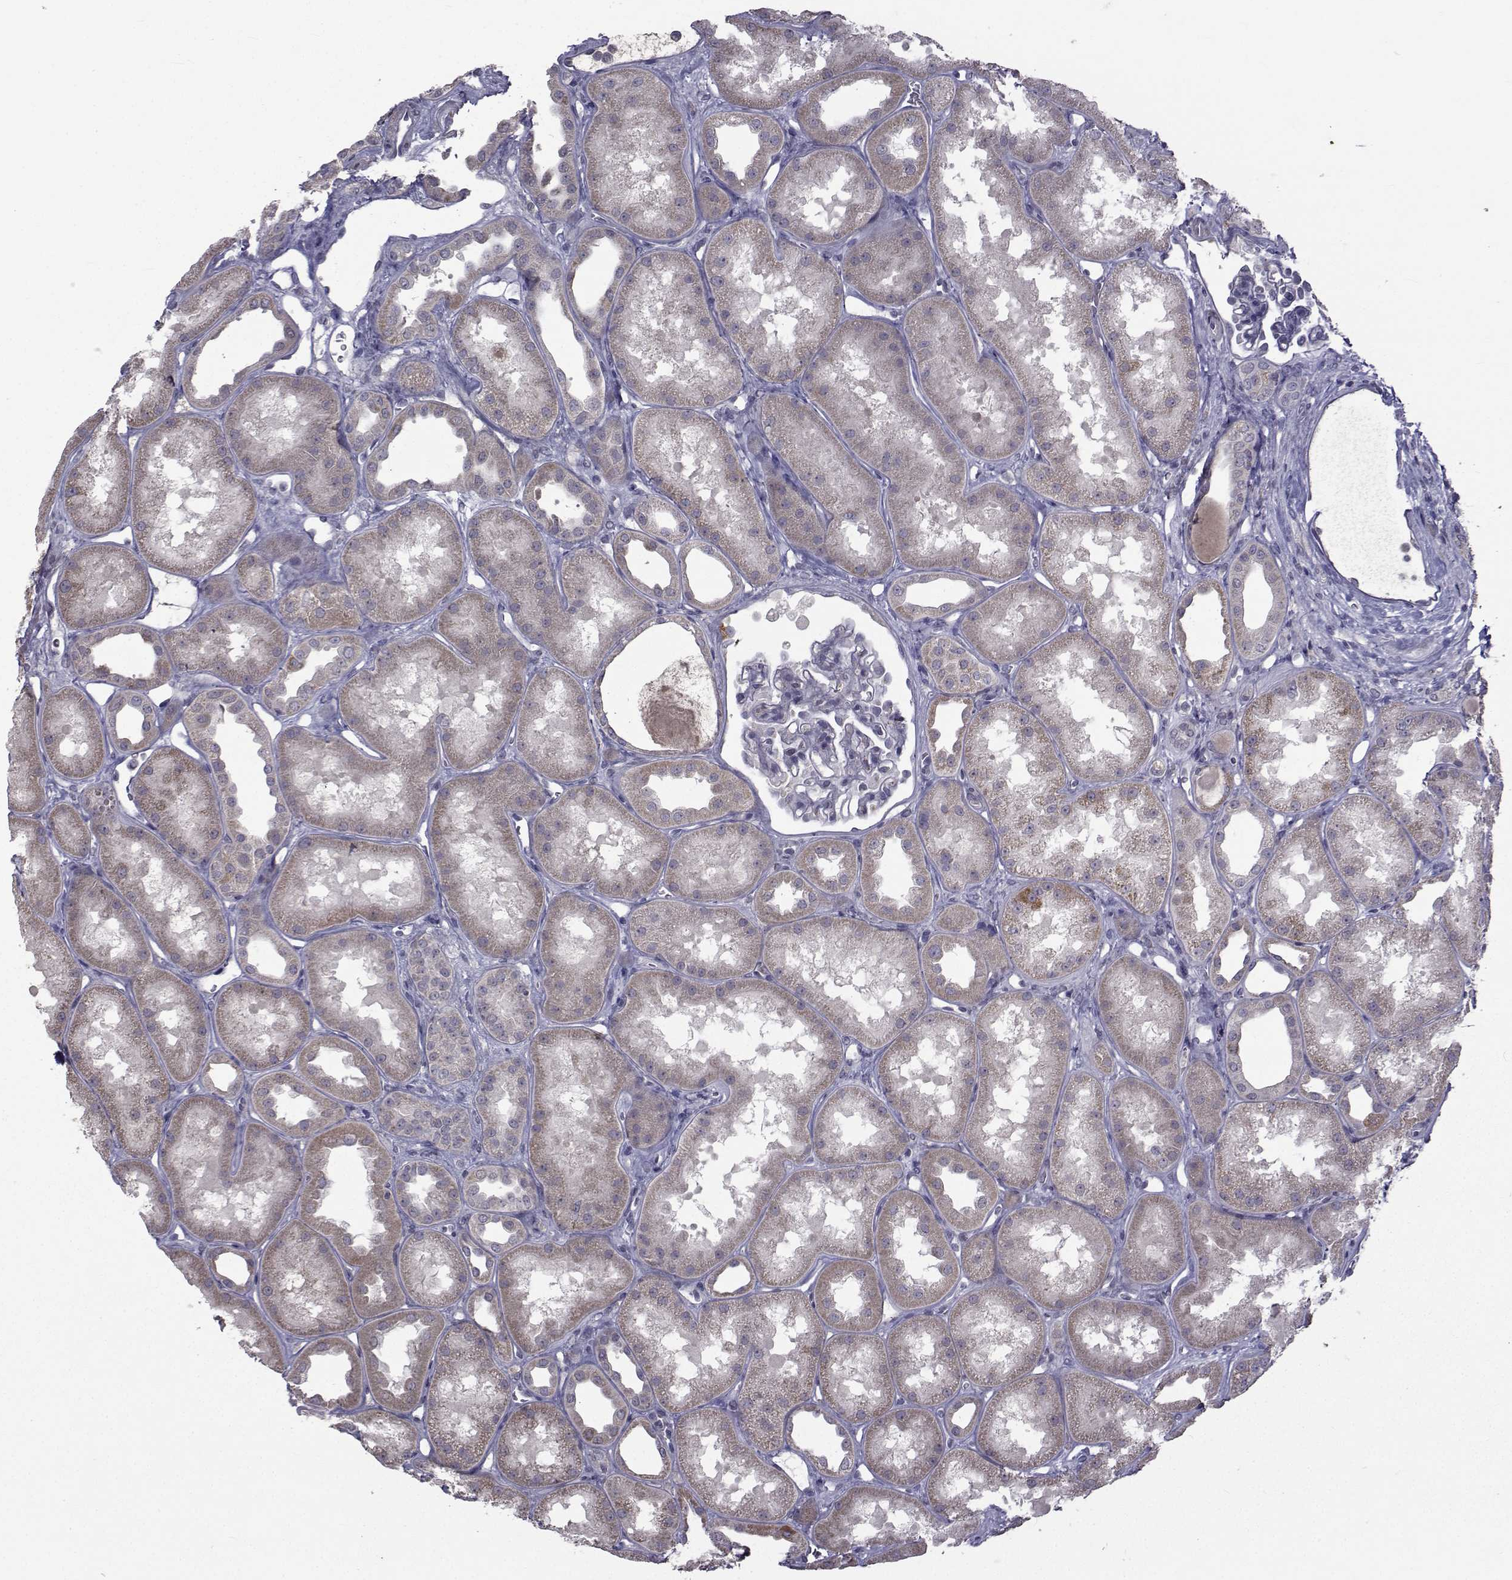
{"staining": {"intensity": "negative", "quantity": "none", "location": "none"}, "tissue": "kidney", "cell_type": "Cells in glomeruli", "image_type": "normal", "snomed": [{"axis": "morphology", "description": "Normal tissue, NOS"}, {"axis": "topography", "description": "Kidney"}], "caption": "Protein analysis of normal kidney shows no significant positivity in cells in glomeruli. Nuclei are stained in blue.", "gene": "FDXR", "patient": {"sex": "male", "age": 61}}